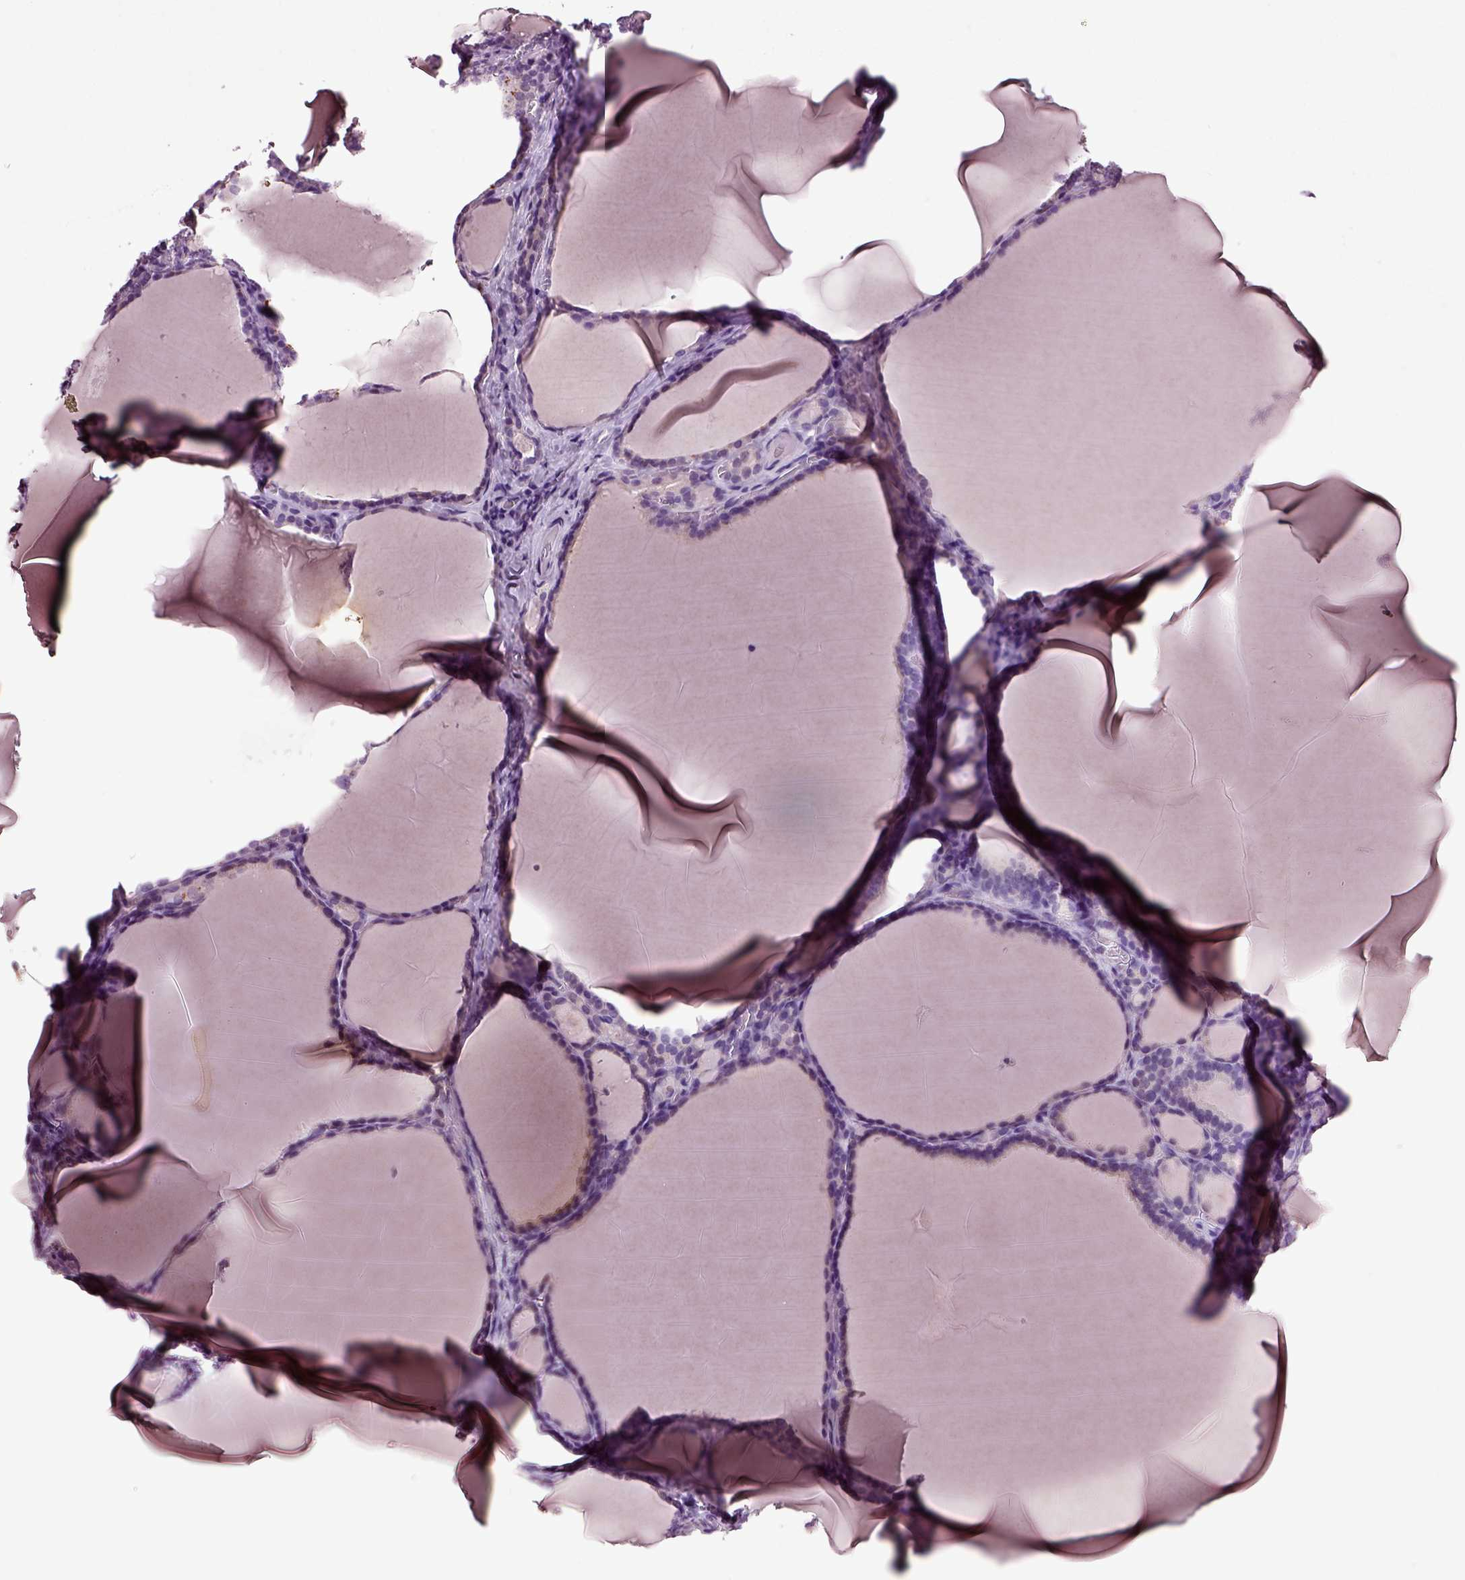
{"staining": {"intensity": "strong", "quantity": "25%-75%", "location": "cytoplasmic/membranous"}, "tissue": "thyroid gland", "cell_type": "Glandular cells", "image_type": "normal", "snomed": [{"axis": "morphology", "description": "Normal tissue, NOS"}, {"axis": "morphology", "description": "Hyperplasia, NOS"}, {"axis": "topography", "description": "Thyroid gland"}], "caption": "Strong cytoplasmic/membranous protein staining is seen in about 25%-75% of glandular cells in thyroid gland. (DAB IHC with brightfield microscopy, high magnification).", "gene": "CRHR1", "patient": {"sex": "female", "age": 27}}